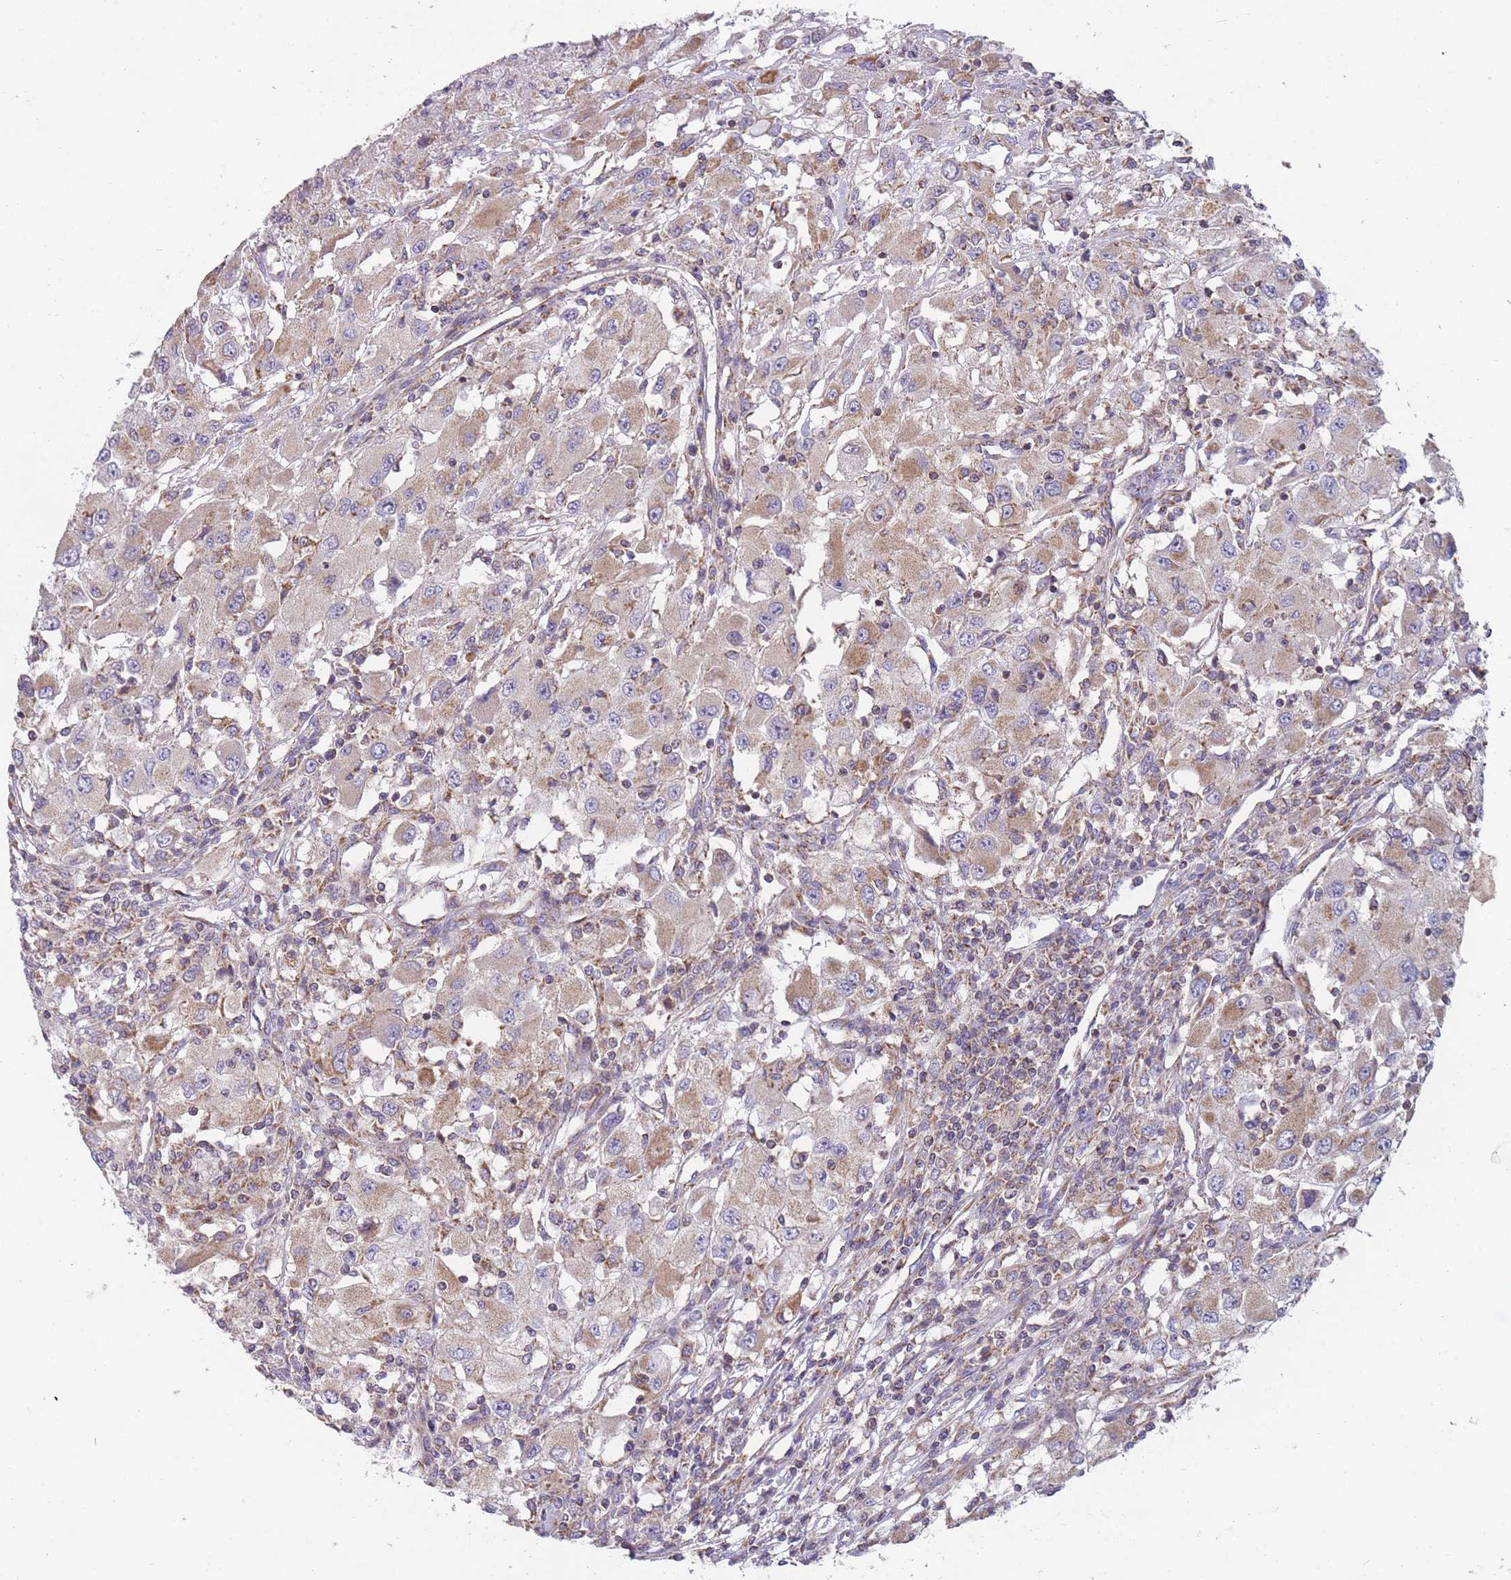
{"staining": {"intensity": "moderate", "quantity": "25%-75%", "location": "cytoplasmic/membranous"}, "tissue": "renal cancer", "cell_type": "Tumor cells", "image_type": "cancer", "snomed": [{"axis": "morphology", "description": "Adenocarcinoma, NOS"}, {"axis": "topography", "description": "Kidney"}], "caption": "Immunohistochemical staining of renal adenocarcinoma exhibits moderate cytoplasmic/membranous protein positivity in approximately 25%-75% of tumor cells.", "gene": "NDUFA9", "patient": {"sex": "female", "age": 67}}